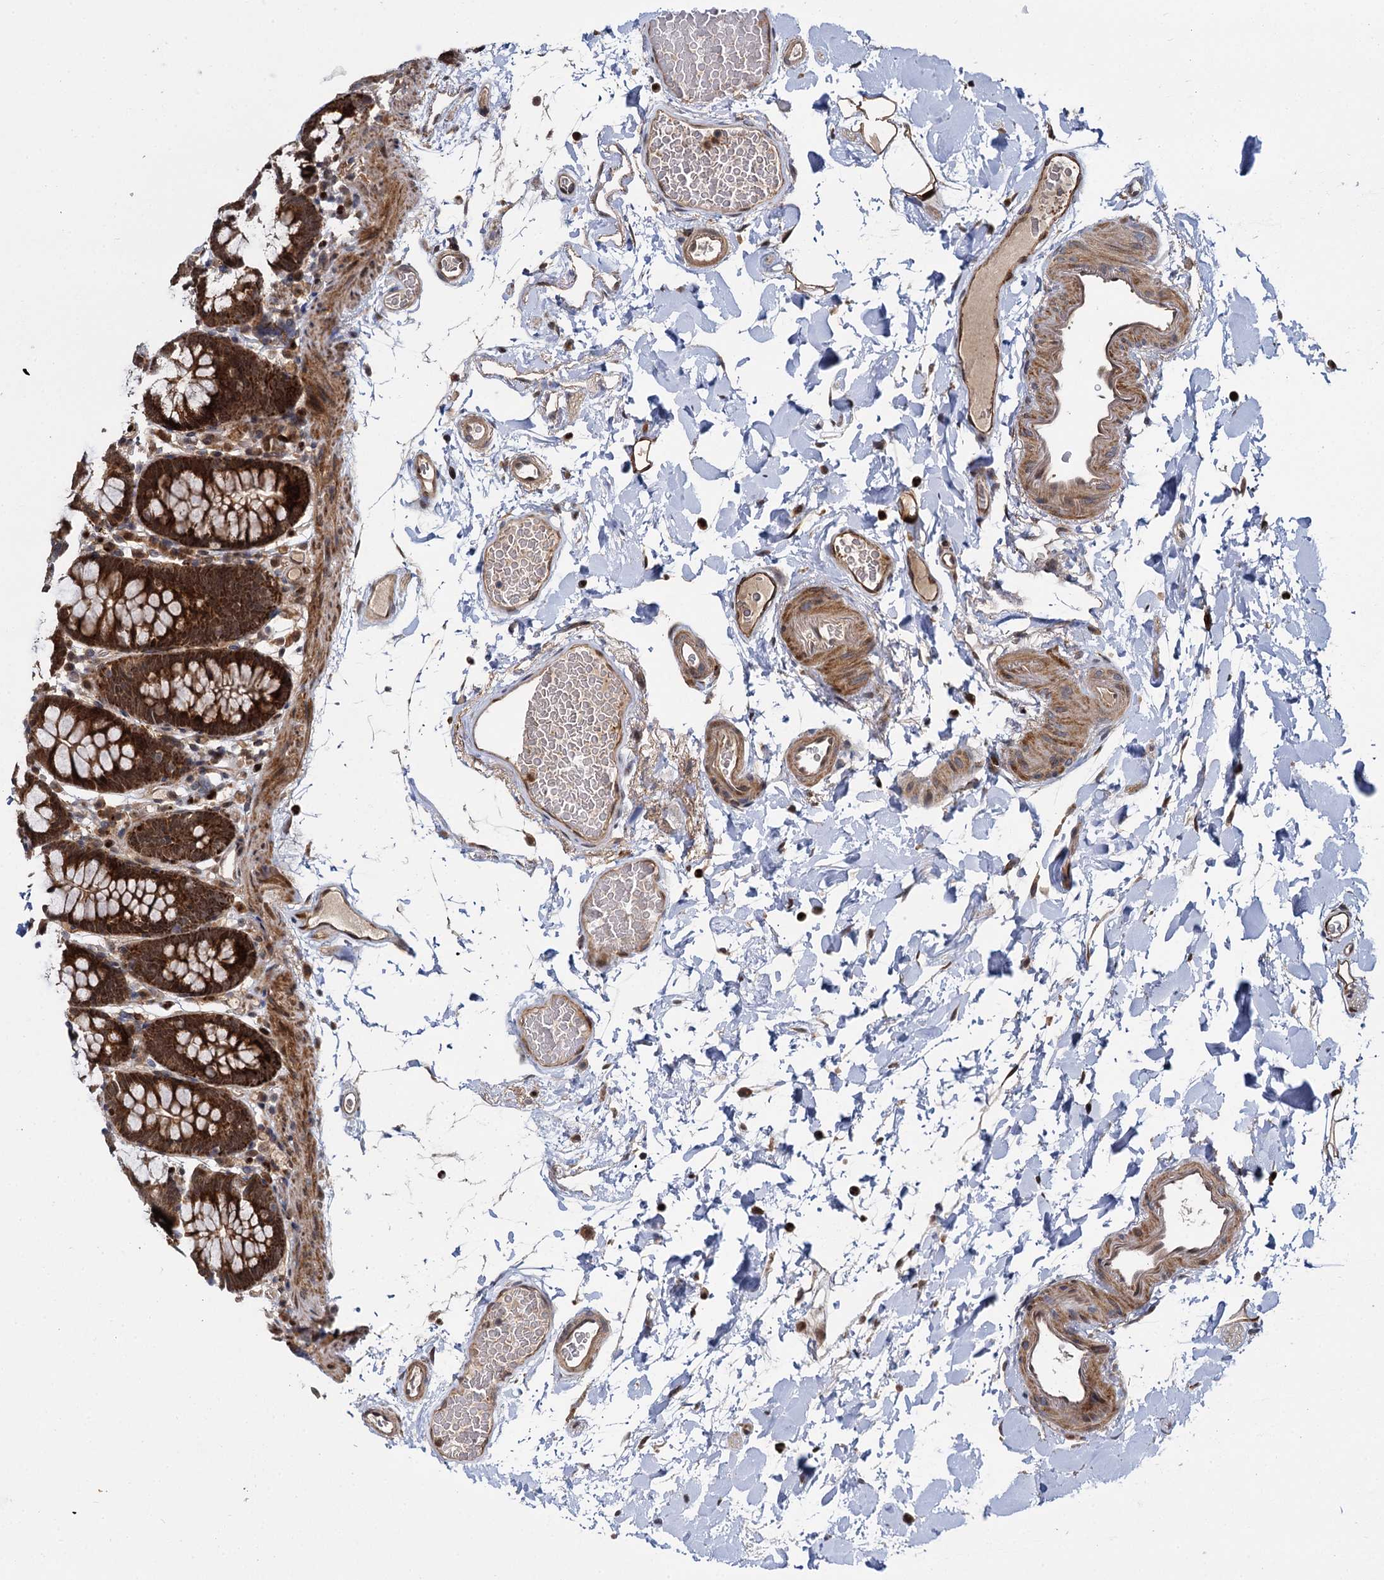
{"staining": {"intensity": "moderate", "quantity": ">75%", "location": "cytoplasmic/membranous,nuclear"}, "tissue": "colon", "cell_type": "Endothelial cells", "image_type": "normal", "snomed": [{"axis": "morphology", "description": "Normal tissue, NOS"}, {"axis": "topography", "description": "Colon"}], "caption": "This micrograph reveals benign colon stained with immunohistochemistry (IHC) to label a protein in brown. The cytoplasmic/membranous,nuclear of endothelial cells show moderate positivity for the protein. Nuclei are counter-stained blue.", "gene": "GAL3ST4", "patient": {"sex": "male", "age": 75}}